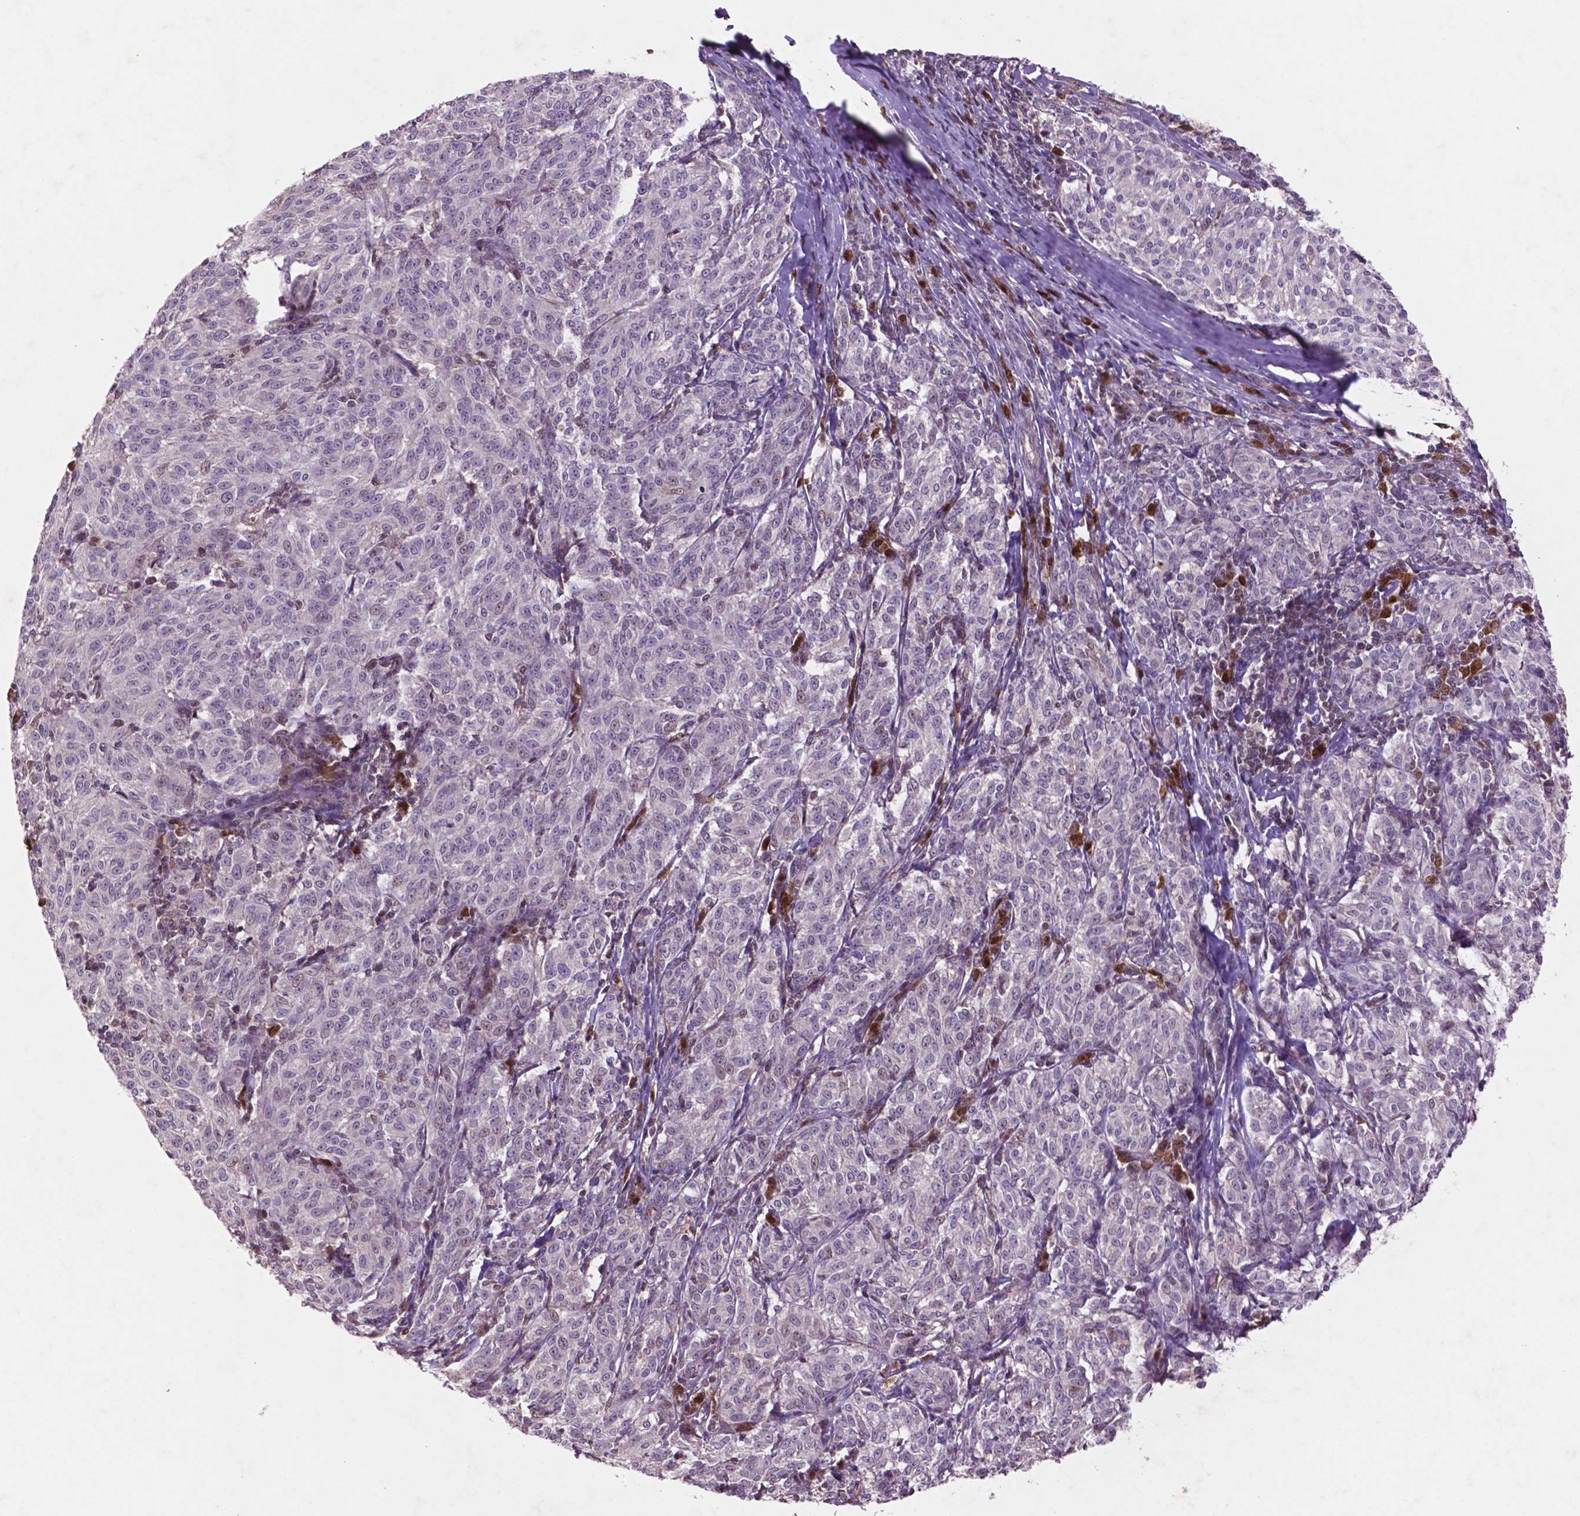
{"staining": {"intensity": "negative", "quantity": "none", "location": "none"}, "tissue": "melanoma", "cell_type": "Tumor cells", "image_type": "cancer", "snomed": [{"axis": "morphology", "description": "Malignant melanoma, NOS"}, {"axis": "topography", "description": "Skin"}], "caption": "This is an immunohistochemistry (IHC) micrograph of human malignant melanoma. There is no staining in tumor cells.", "gene": "GLRX", "patient": {"sex": "female", "age": 72}}